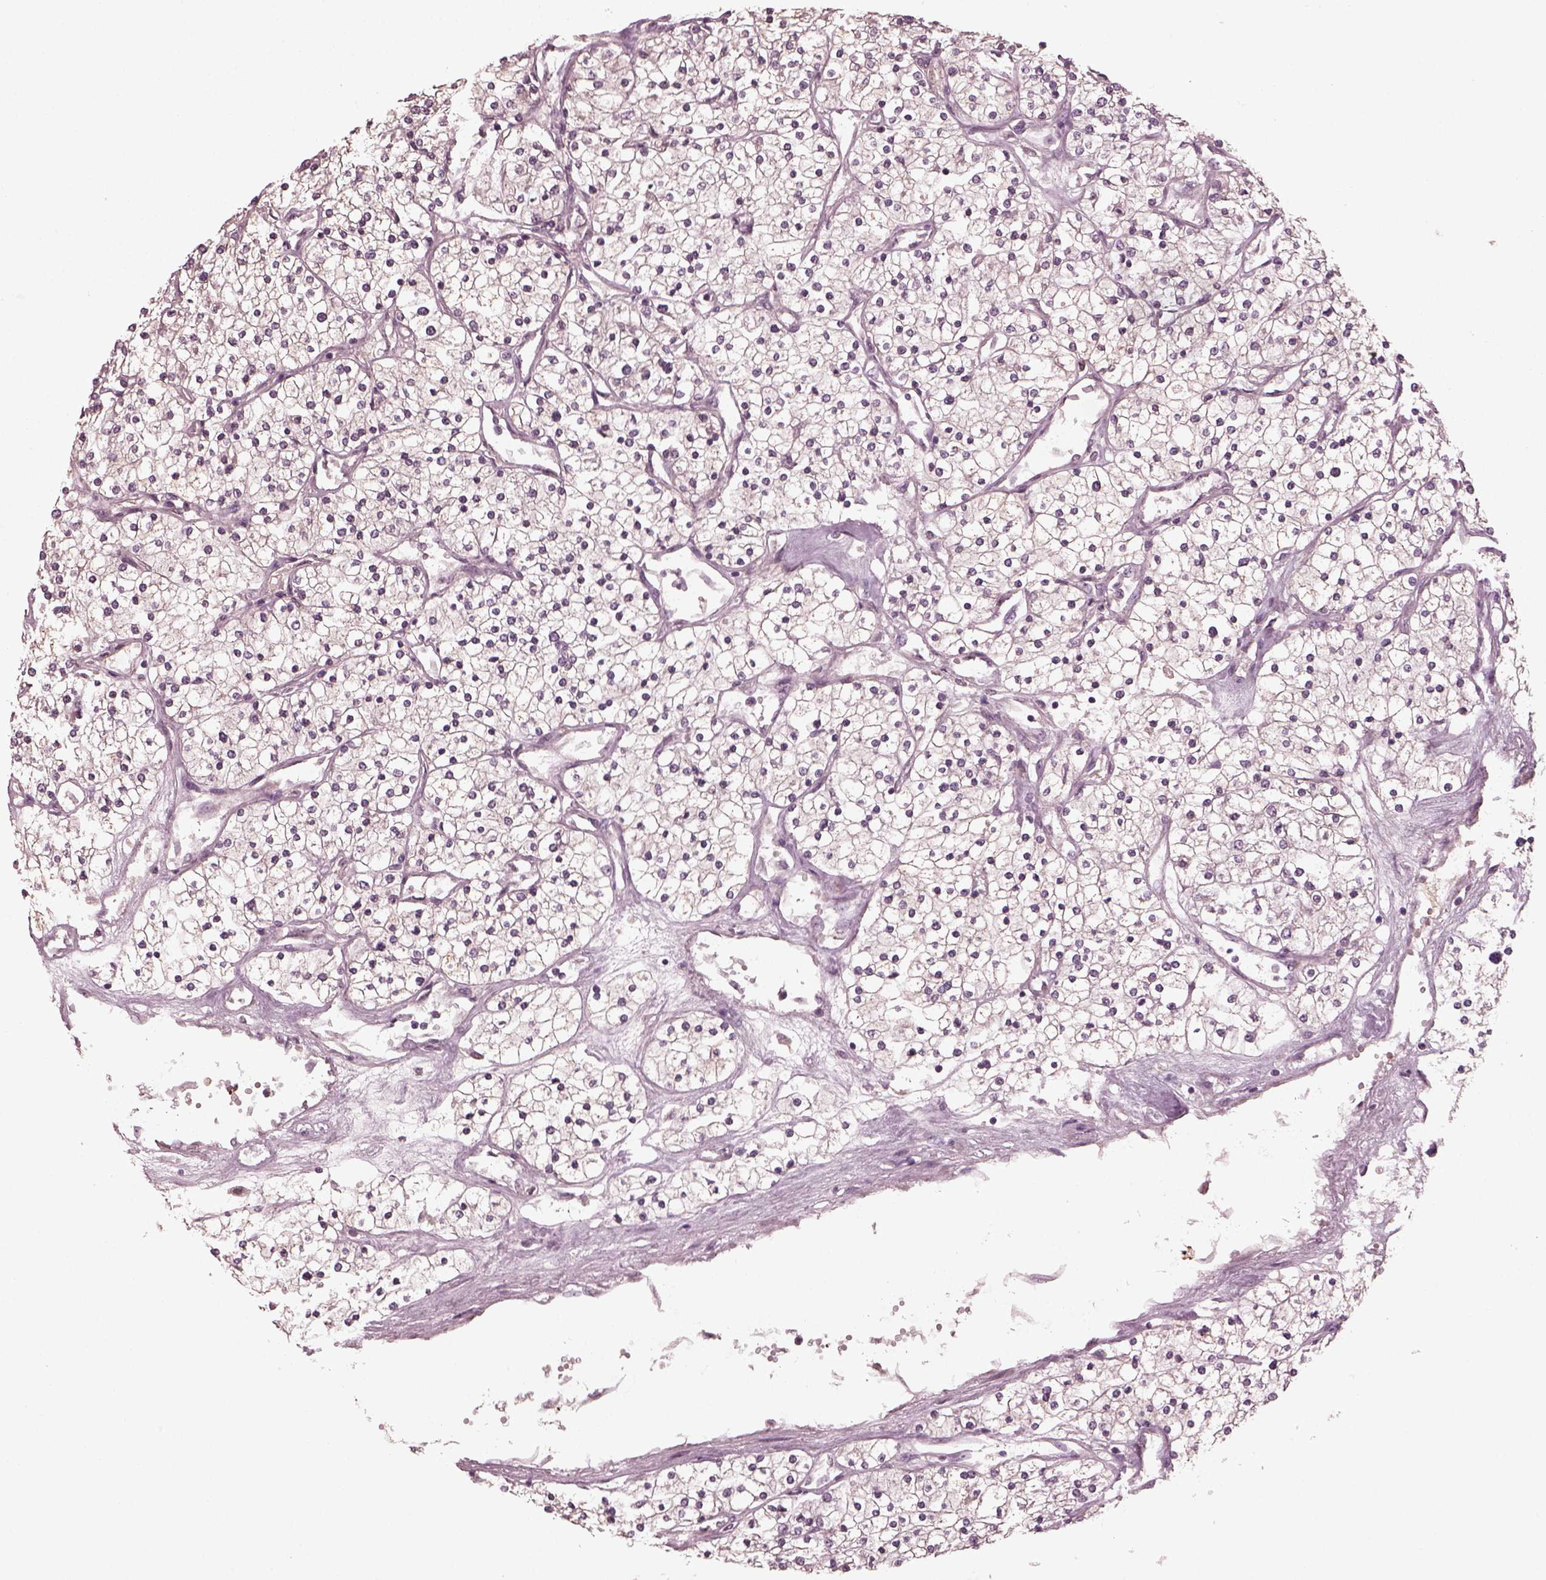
{"staining": {"intensity": "negative", "quantity": "none", "location": "none"}, "tissue": "renal cancer", "cell_type": "Tumor cells", "image_type": "cancer", "snomed": [{"axis": "morphology", "description": "Adenocarcinoma, NOS"}, {"axis": "topography", "description": "Kidney"}], "caption": "A photomicrograph of renal adenocarcinoma stained for a protein demonstrates no brown staining in tumor cells.", "gene": "PORCN", "patient": {"sex": "male", "age": 80}}